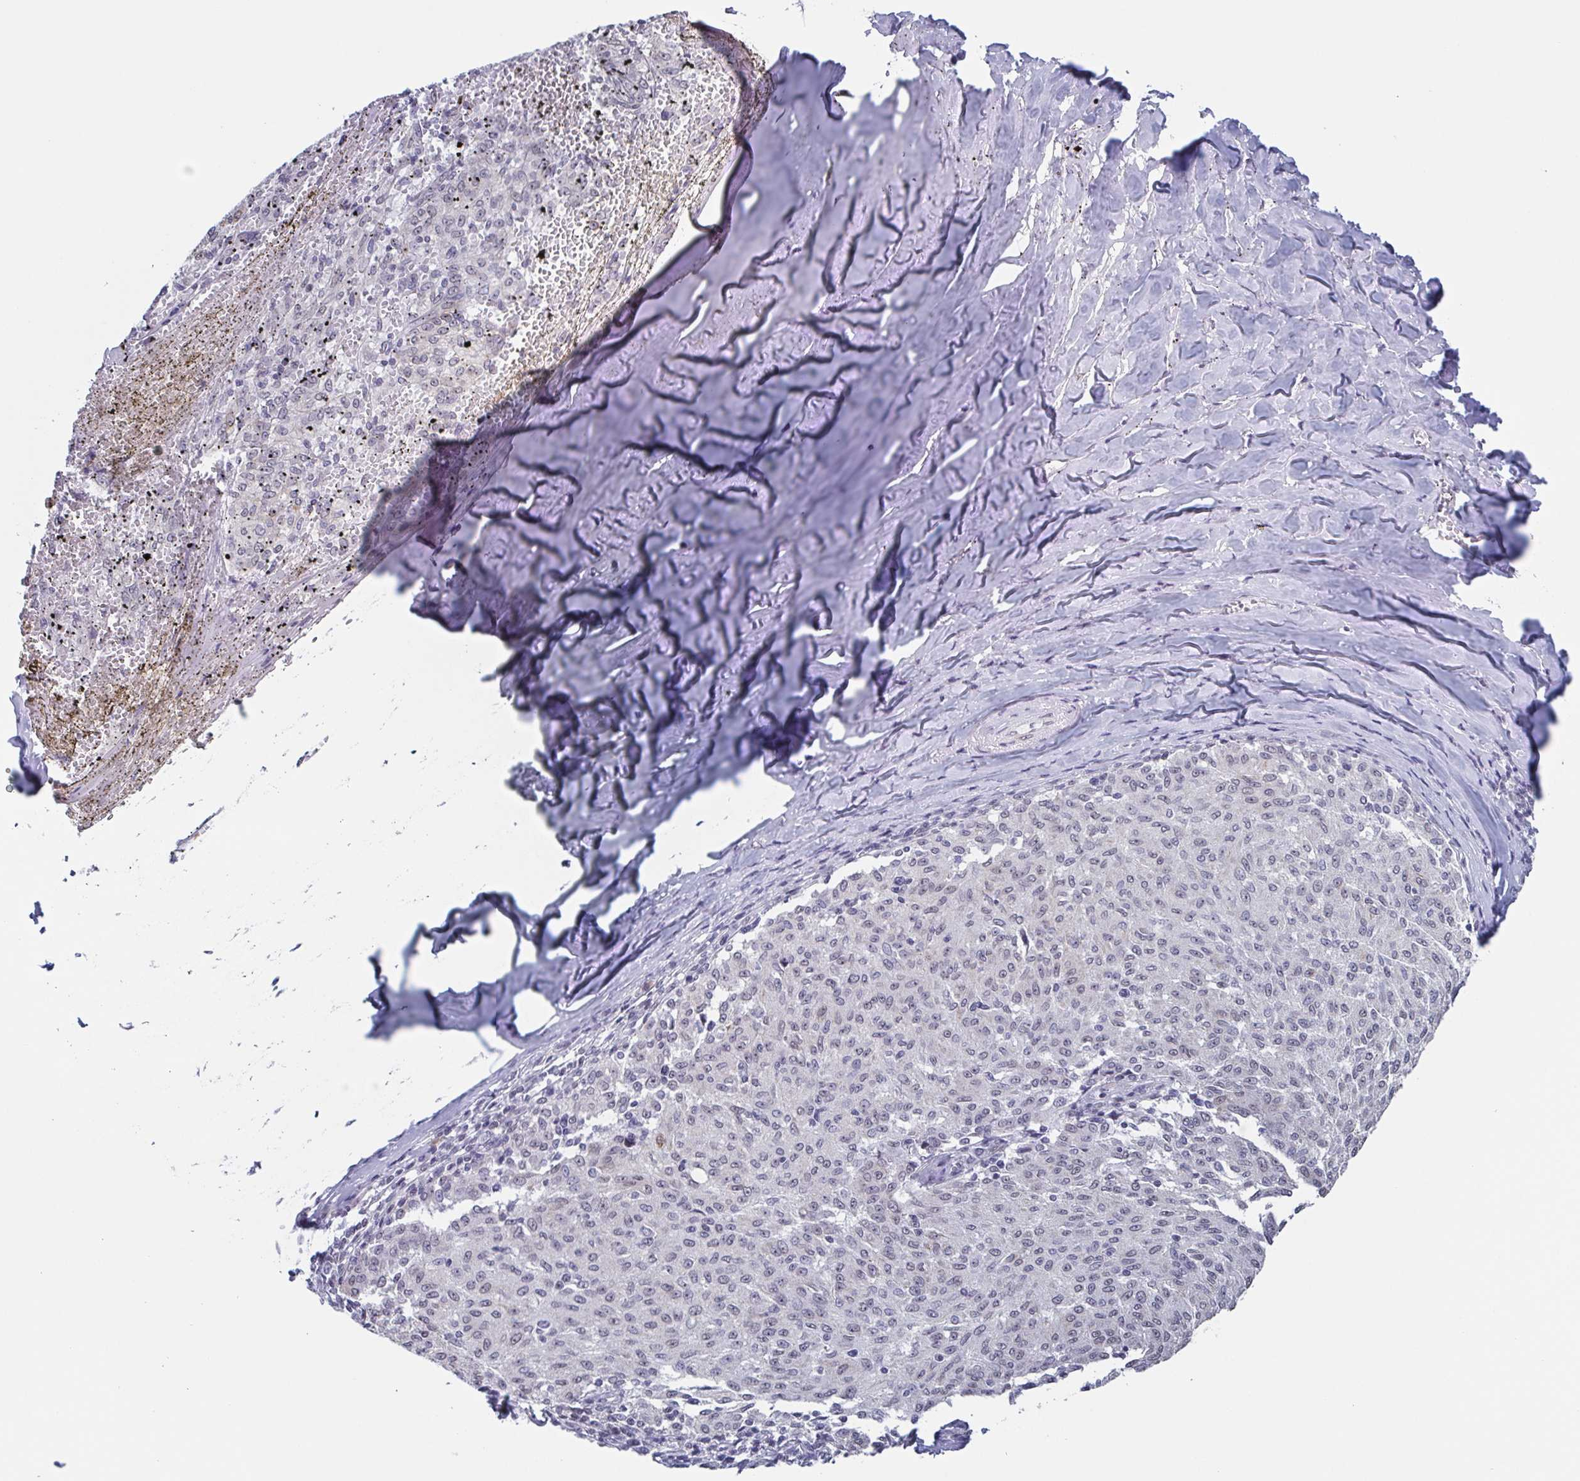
{"staining": {"intensity": "negative", "quantity": "none", "location": "none"}, "tissue": "melanoma", "cell_type": "Tumor cells", "image_type": "cancer", "snomed": [{"axis": "morphology", "description": "Malignant melanoma, NOS"}, {"axis": "topography", "description": "Skin"}], "caption": "Immunohistochemical staining of melanoma demonstrates no significant expression in tumor cells.", "gene": "TMEM92", "patient": {"sex": "female", "age": 72}}